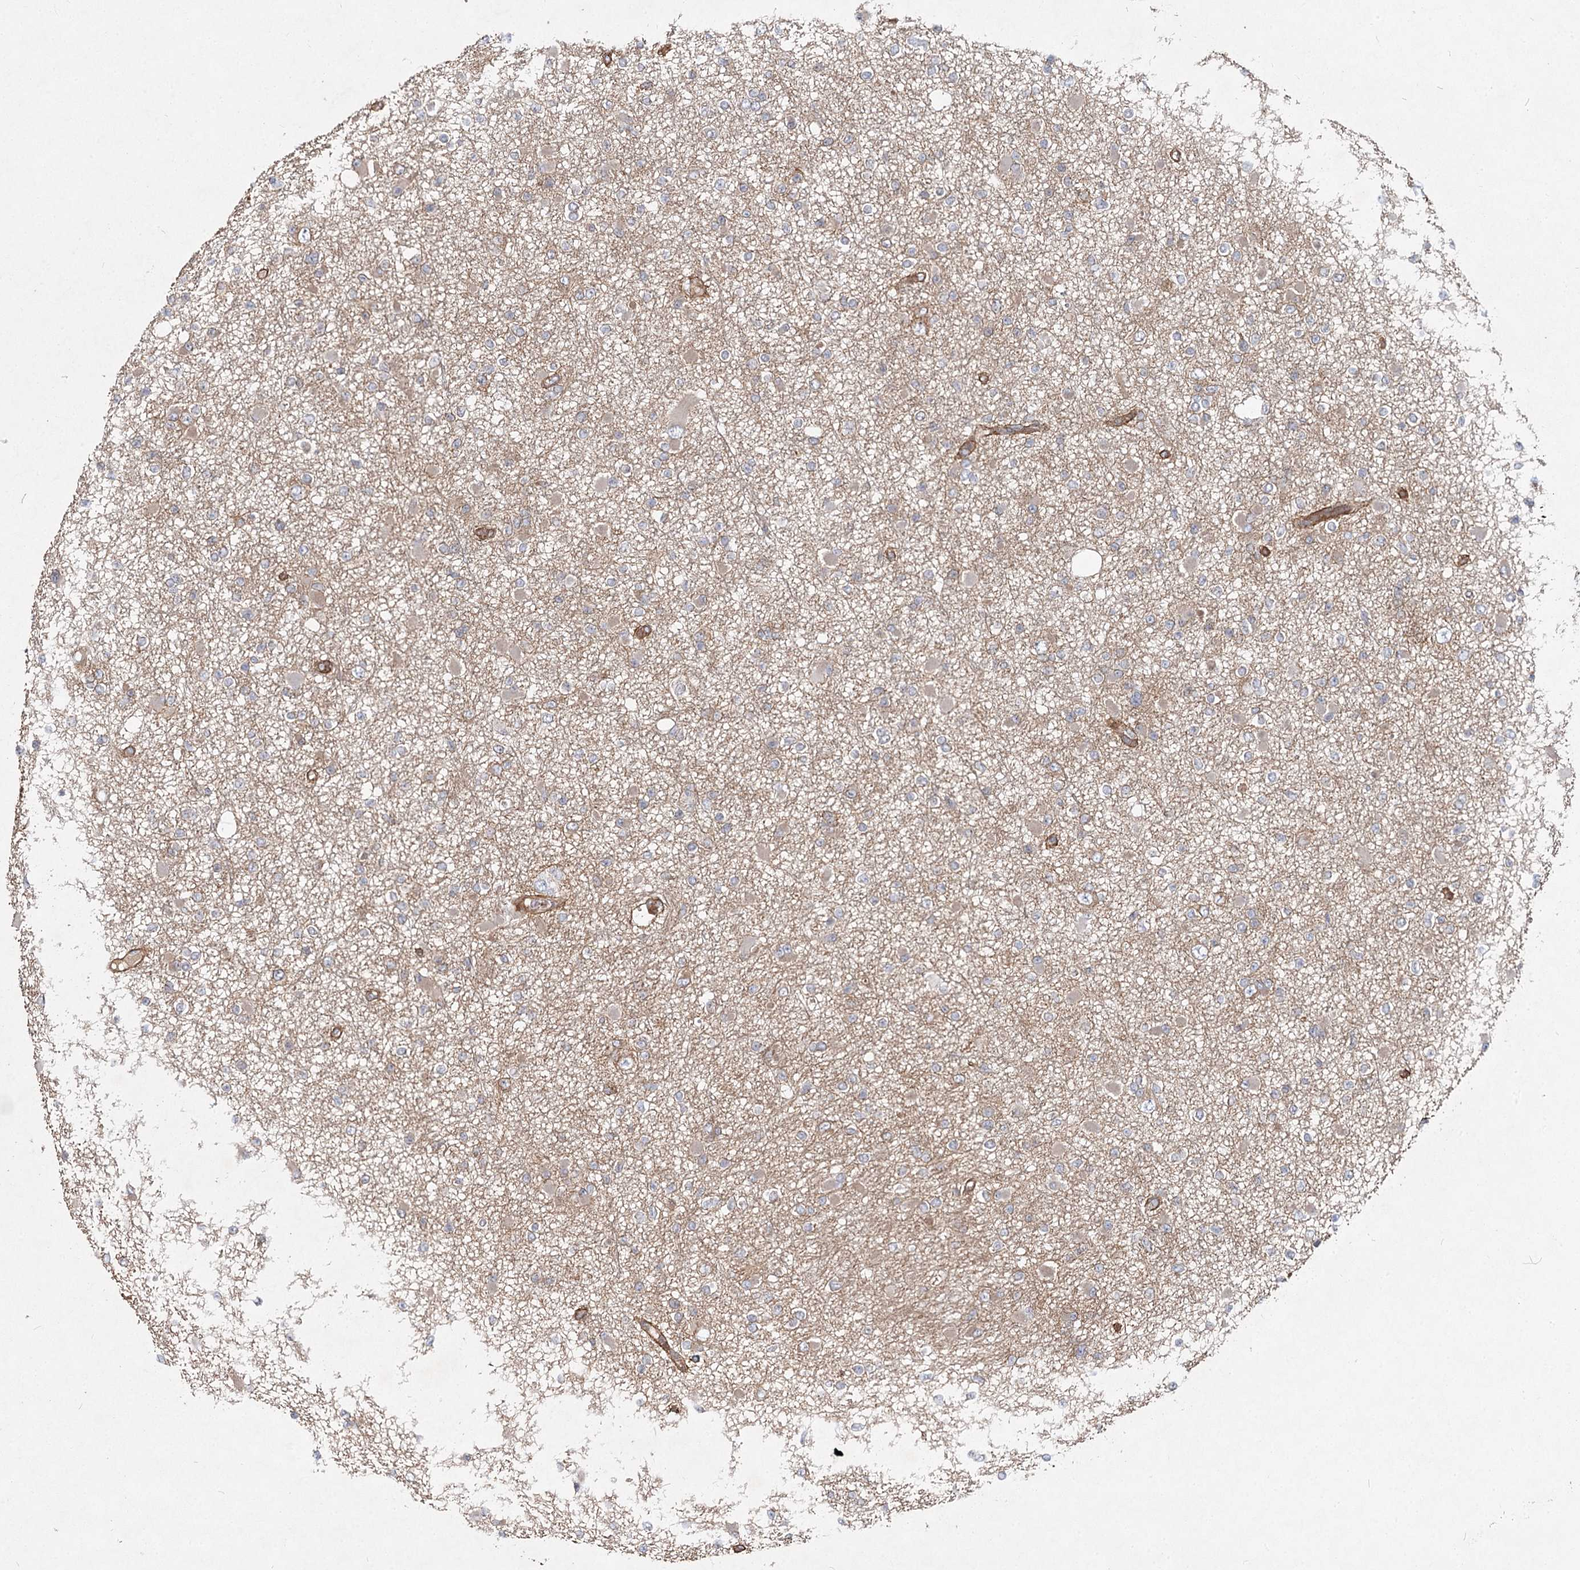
{"staining": {"intensity": "weak", "quantity": "<25%", "location": "cytoplasmic/membranous"}, "tissue": "glioma", "cell_type": "Tumor cells", "image_type": "cancer", "snomed": [{"axis": "morphology", "description": "Glioma, malignant, Low grade"}, {"axis": "topography", "description": "Brain"}], "caption": "Tumor cells are negative for protein expression in human glioma.", "gene": "IQSEC1", "patient": {"sex": "female", "age": 22}}